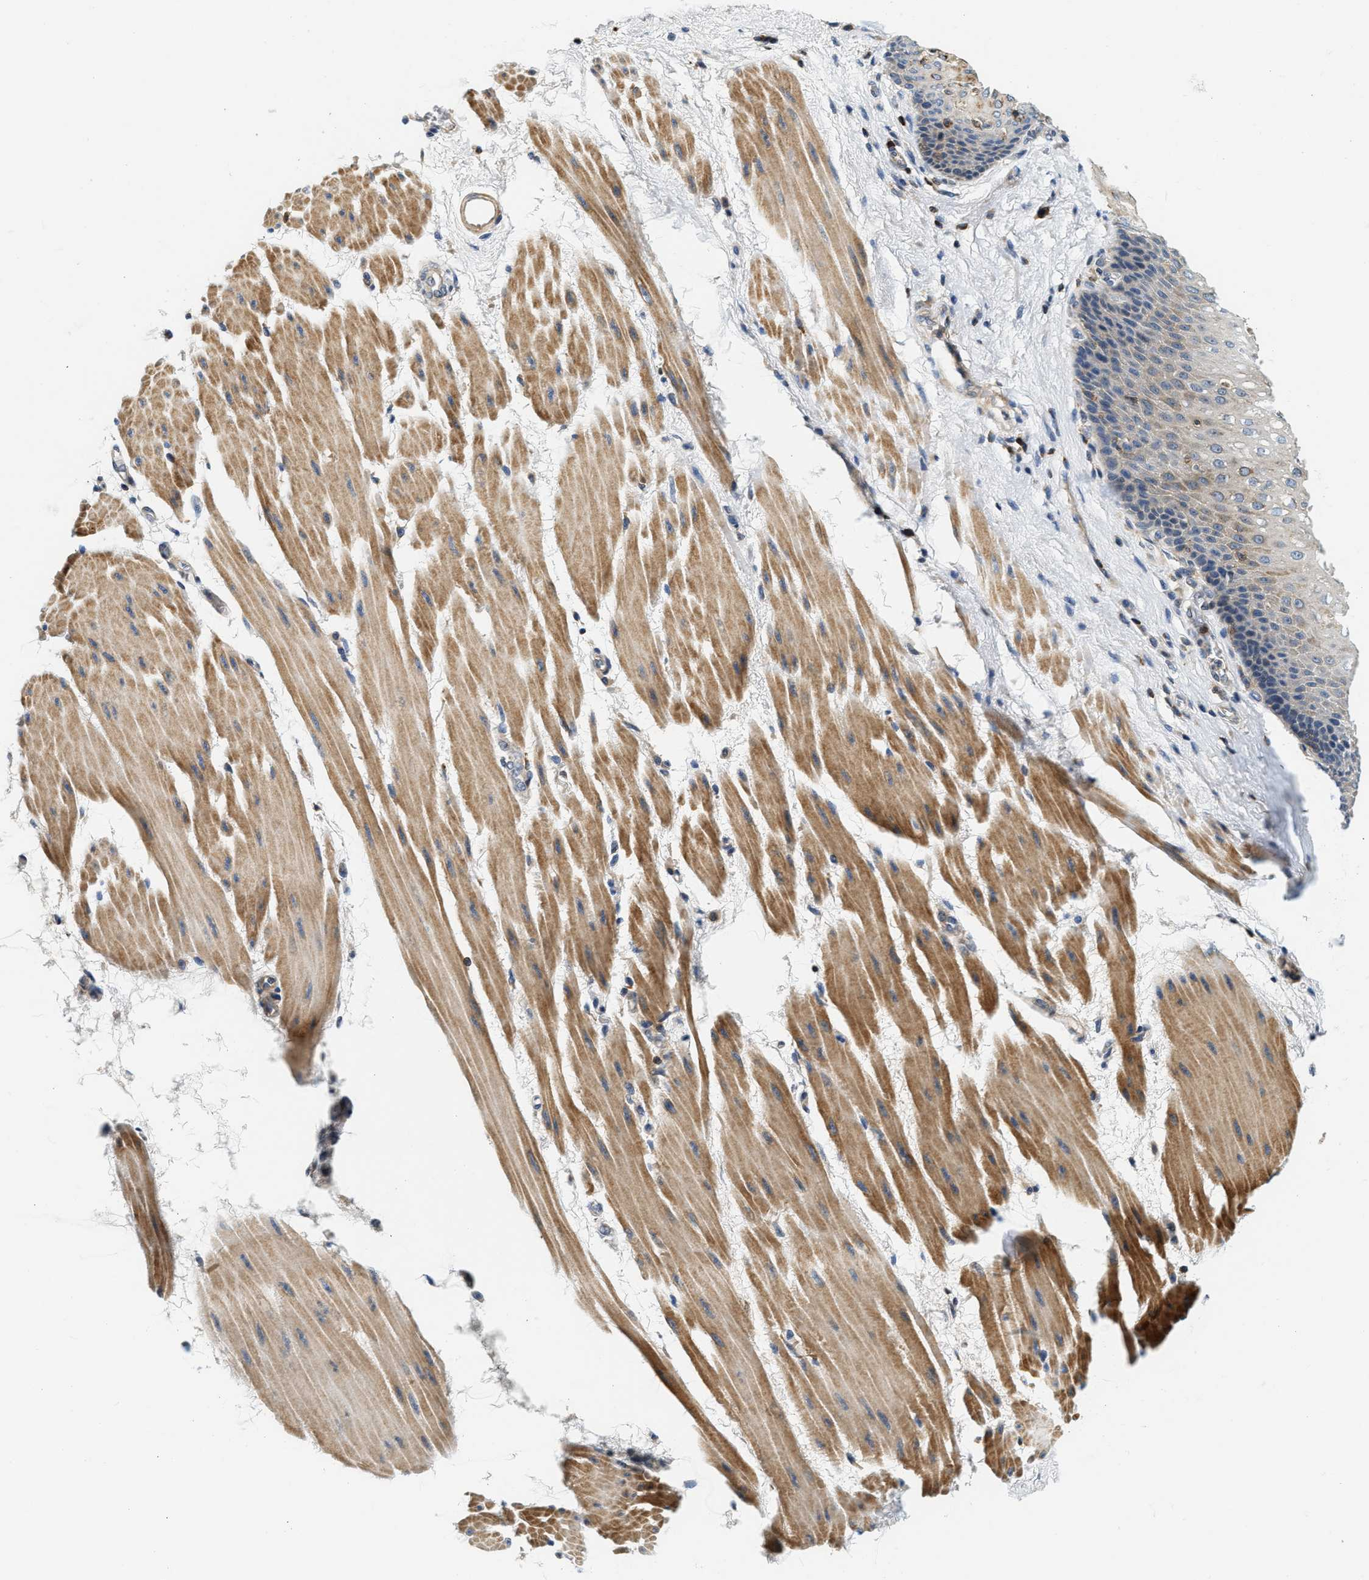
{"staining": {"intensity": "moderate", "quantity": "25%-75%", "location": "cytoplasmic/membranous"}, "tissue": "esophagus", "cell_type": "Squamous epithelial cells", "image_type": "normal", "snomed": [{"axis": "morphology", "description": "Normal tissue, NOS"}, {"axis": "topography", "description": "Esophagus"}], "caption": "A brown stain labels moderate cytoplasmic/membranous positivity of a protein in squamous epithelial cells of benign human esophagus. (Stains: DAB in brown, nuclei in blue, Microscopy: brightfield microscopy at high magnification).", "gene": "SAMD9", "patient": {"sex": "male", "age": 48}}